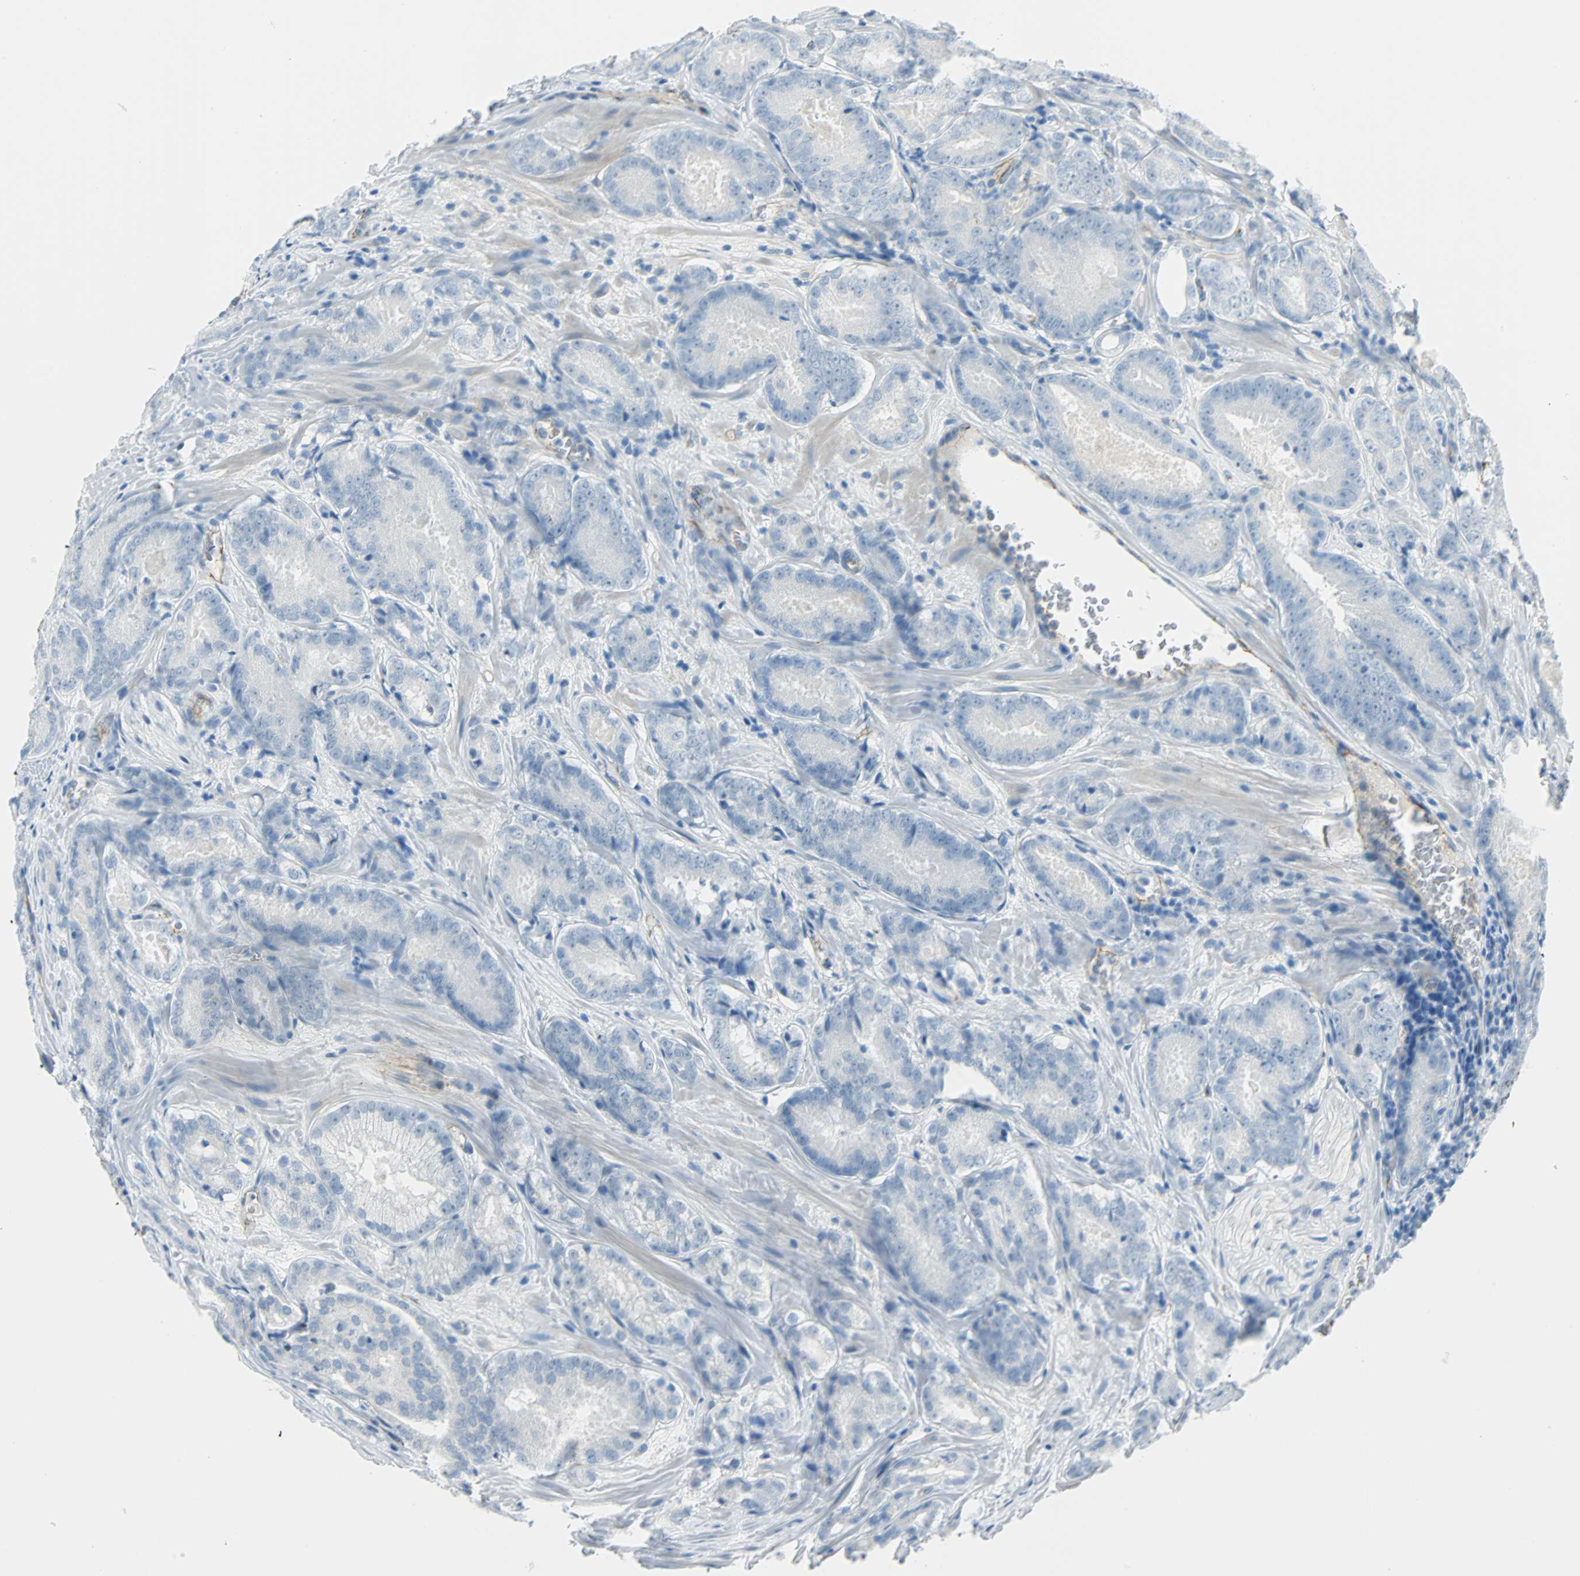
{"staining": {"intensity": "weak", "quantity": "<25%", "location": "cytoplasmic/membranous"}, "tissue": "prostate cancer", "cell_type": "Tumor cells", "image_type": "cancer", "snomed": [{"axis": "morphology", "description": "Adenocarcinoma, High grade"}, {"axis": "topography", "description": "Prostate"}], "caption": "Image shows no significant protein staining in tumor cells of high-grade adenocarcinoma (prostate).", "gene": "VPS9D1", "patient": {"sex": "male", "age": 64}}